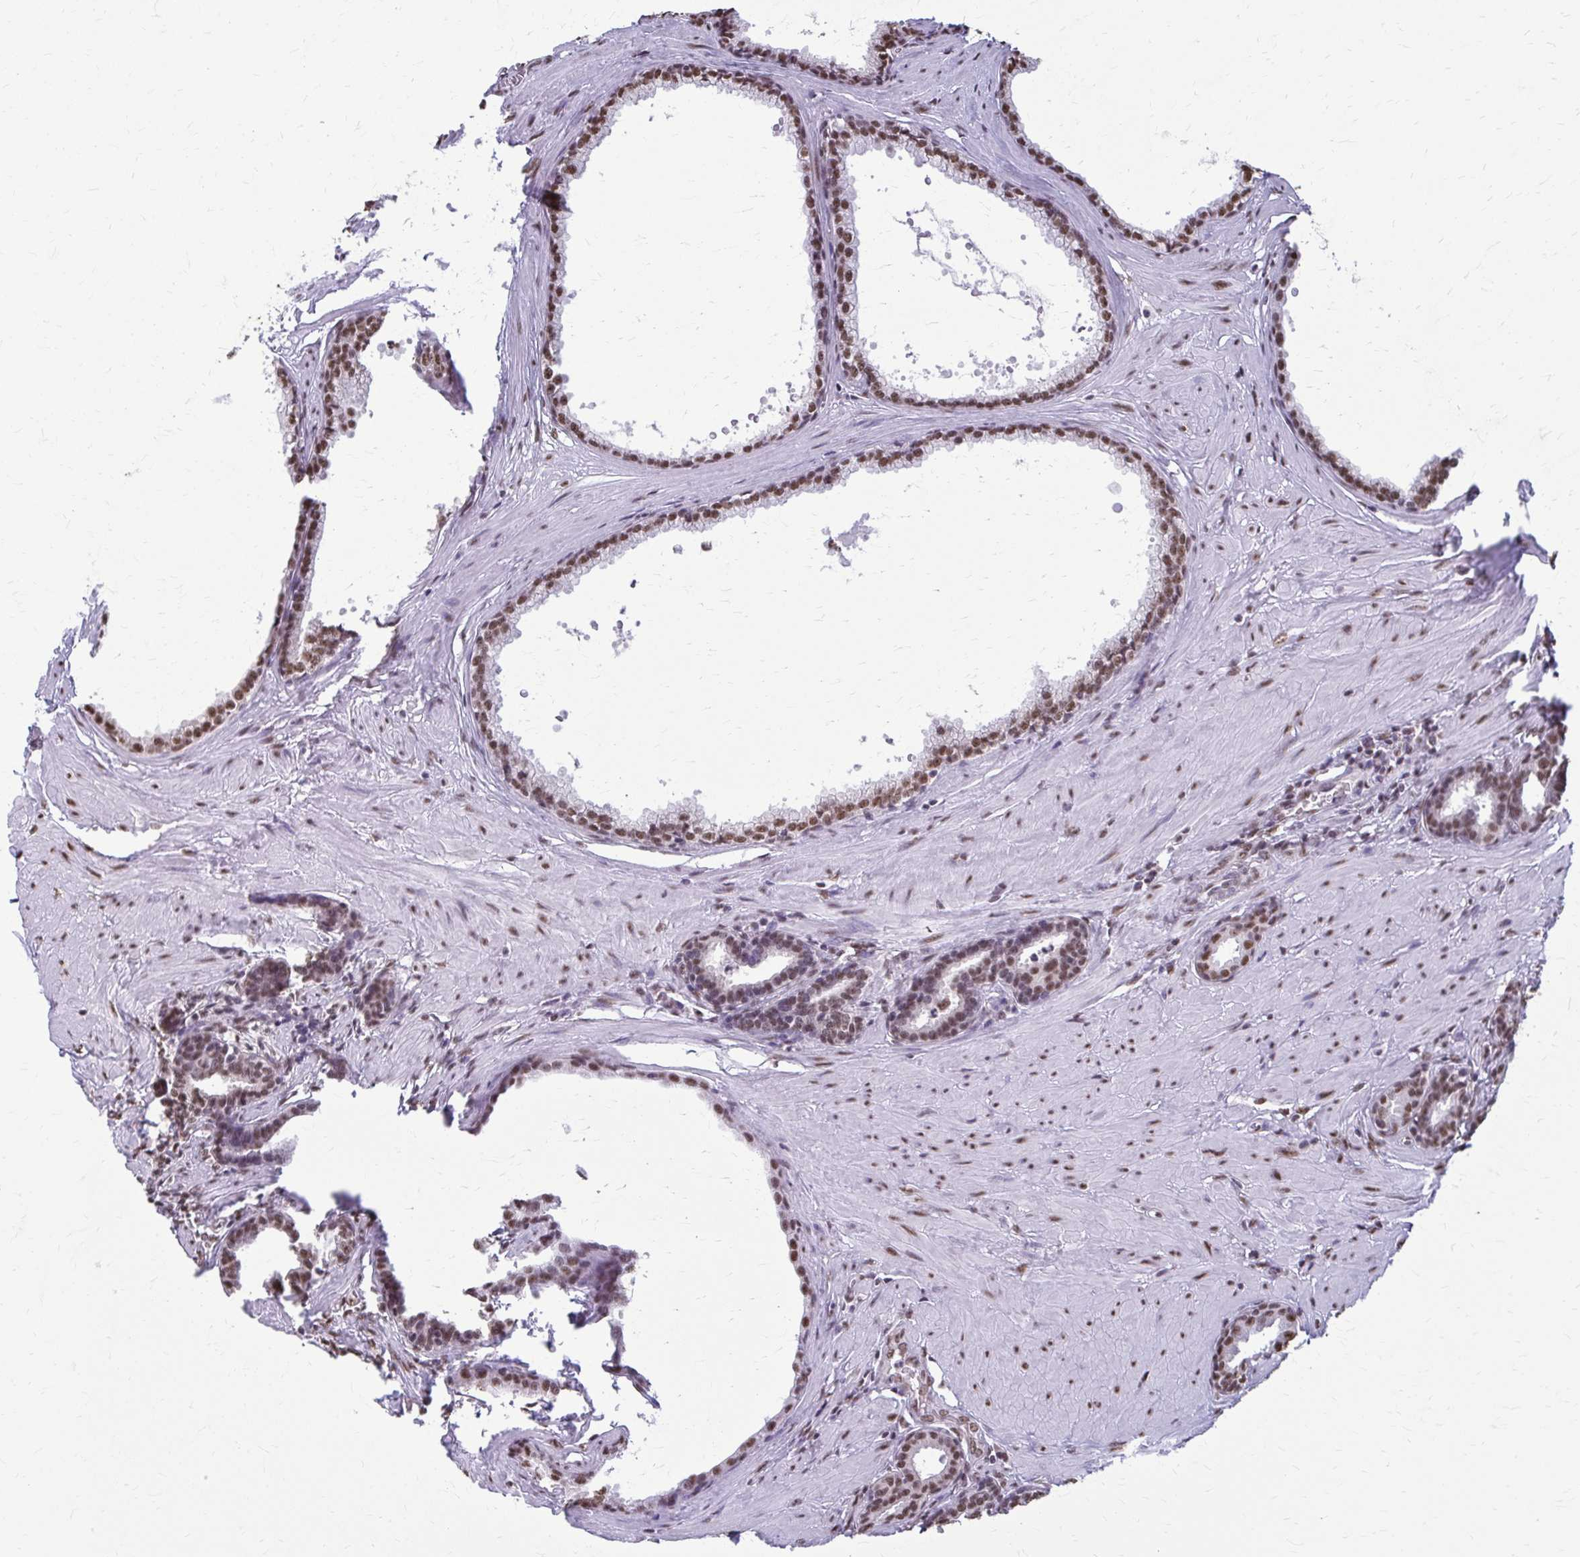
{"staining": {"intensity": "moderate", "quantity": ">75%", "location": "nuclear"}, "tissue": "prostate", "cell_type": "Glandular cells", "image_type": "normal", "snomed": [{"axis": "morphology", "description": "Normal tissue, NOS"}, {"axis": "topography", "description": "Prostate"}, {"axis": "topography", "description": "Peripheral nerve tissue"}], "caption": "Prostate stained for a protein (brown) exhibits moderate nuclear positive staining in approximately >75% of glandular cells.", "gene": "SNRPA", "patient": {"sex": "male", "age": 55}}